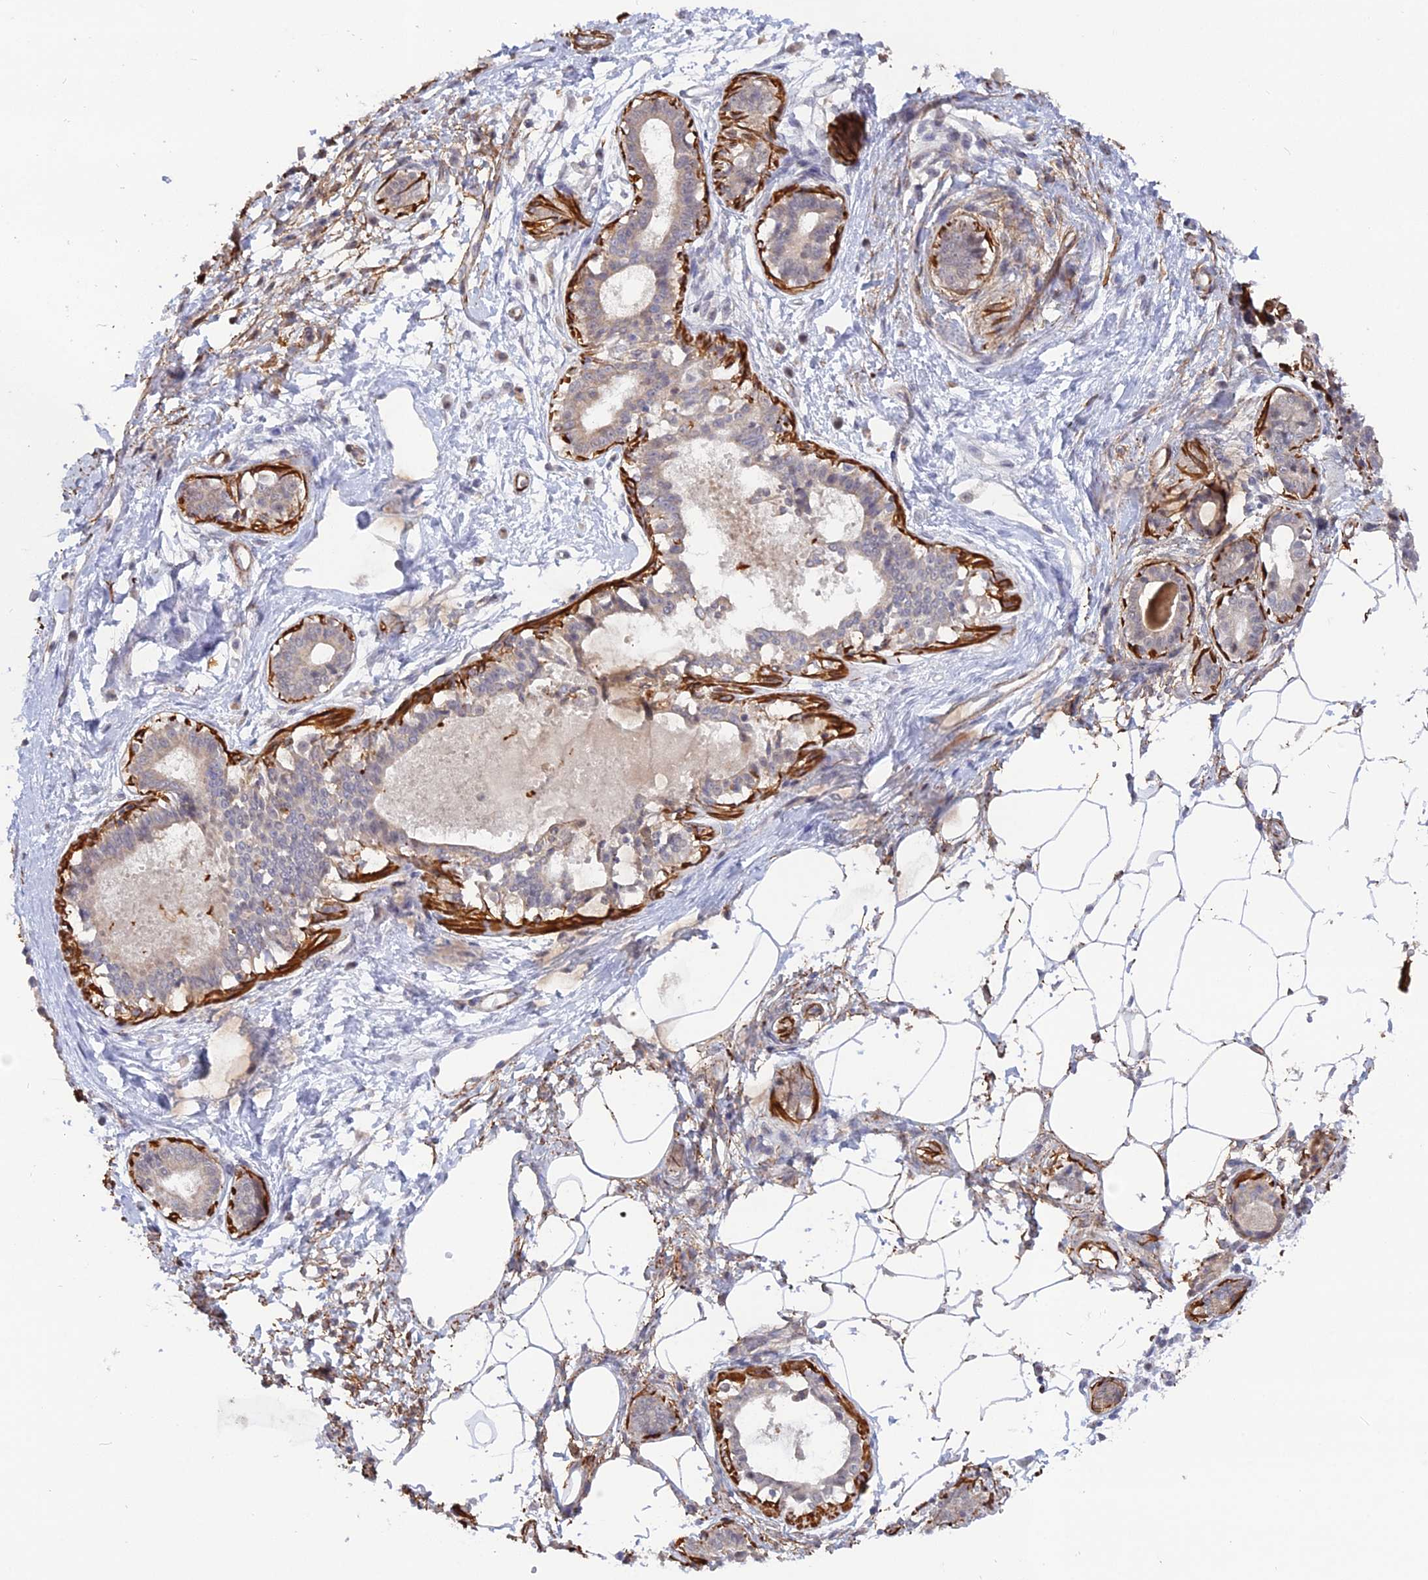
{"staining": {"intensity": "negative", "quantity": "none", "location": "none"}, "tissue": "breast", "cell_type": "Adipocytes", "image_type": "normal", "snomed": [{"axis": "morphology", "description": "Normal tissue, NOS"}, {"axis": "topography", "description": "Breast"}], "caption": "This is an IHC histopathology image of benign breast. There is no expression in adipocytes.", "gene": "CCDC154", "patient": {"sex": "female", "age": 45}}